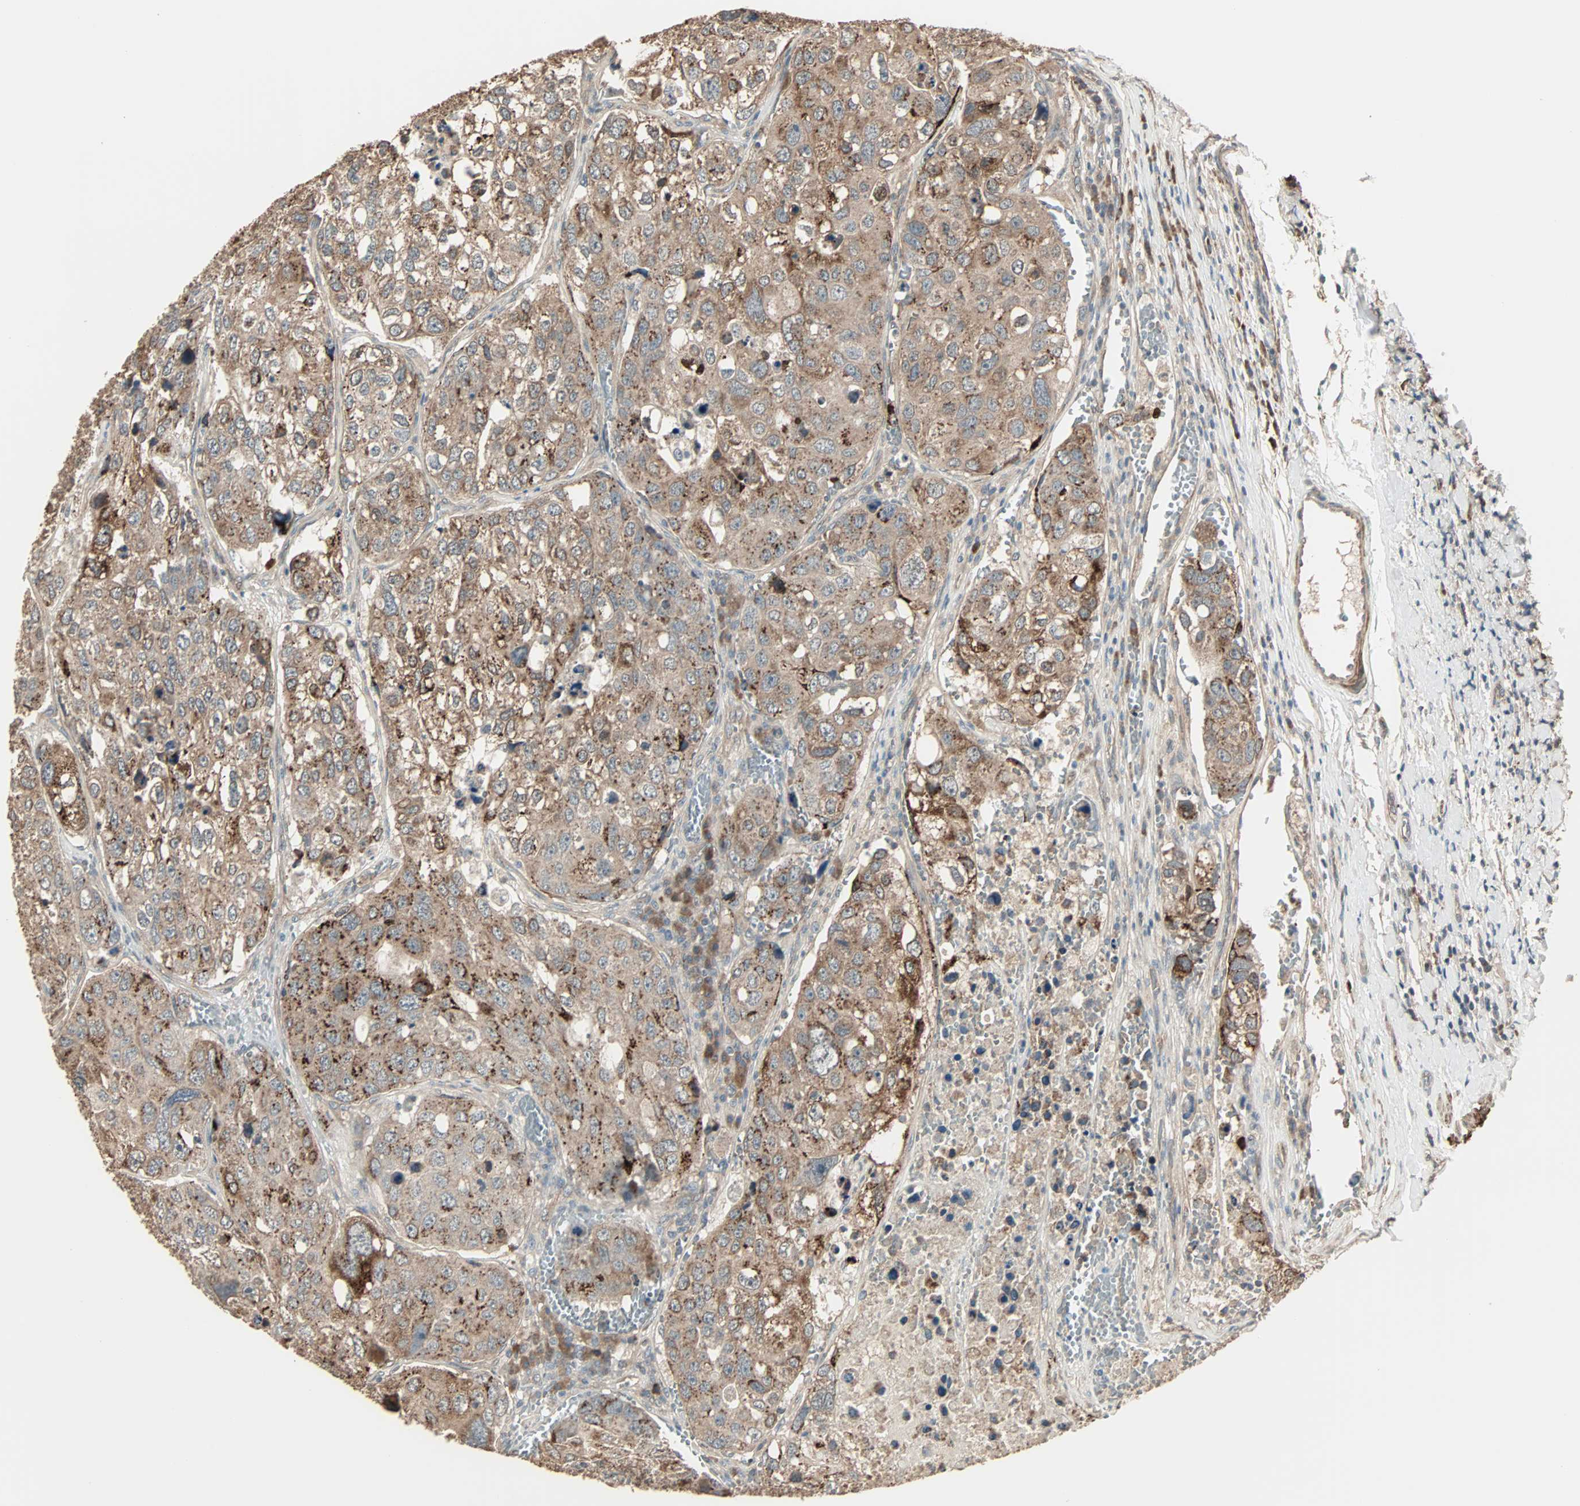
{"staining": {"intensity": "moderate", "quantity": ">75%", "location": "cytoplasmic/membranous"}, "tissue": "urothelial cancer", "cell_type": "Tumor cells", "image_type": "cancer", "snomed": [{"axis": "morphology", "description": "Urothelial carcinoma, High grade"}, {"axis": "topography", "description": "Lymph node"}, {"axis": "topography", "description": "Urinary bladder"}], "caption": "IHC image of neoplastic tissue: urothelial cancer stained using immunohistochemistry displays medium levels of moderate protein expression localized specifically in the cytoplasmic/membranous of tumor cells, appearing as a cytoplasmic/membranous brown color.", "gene": "GALNT3", "patient": {"sex": "male", "age": 51}}